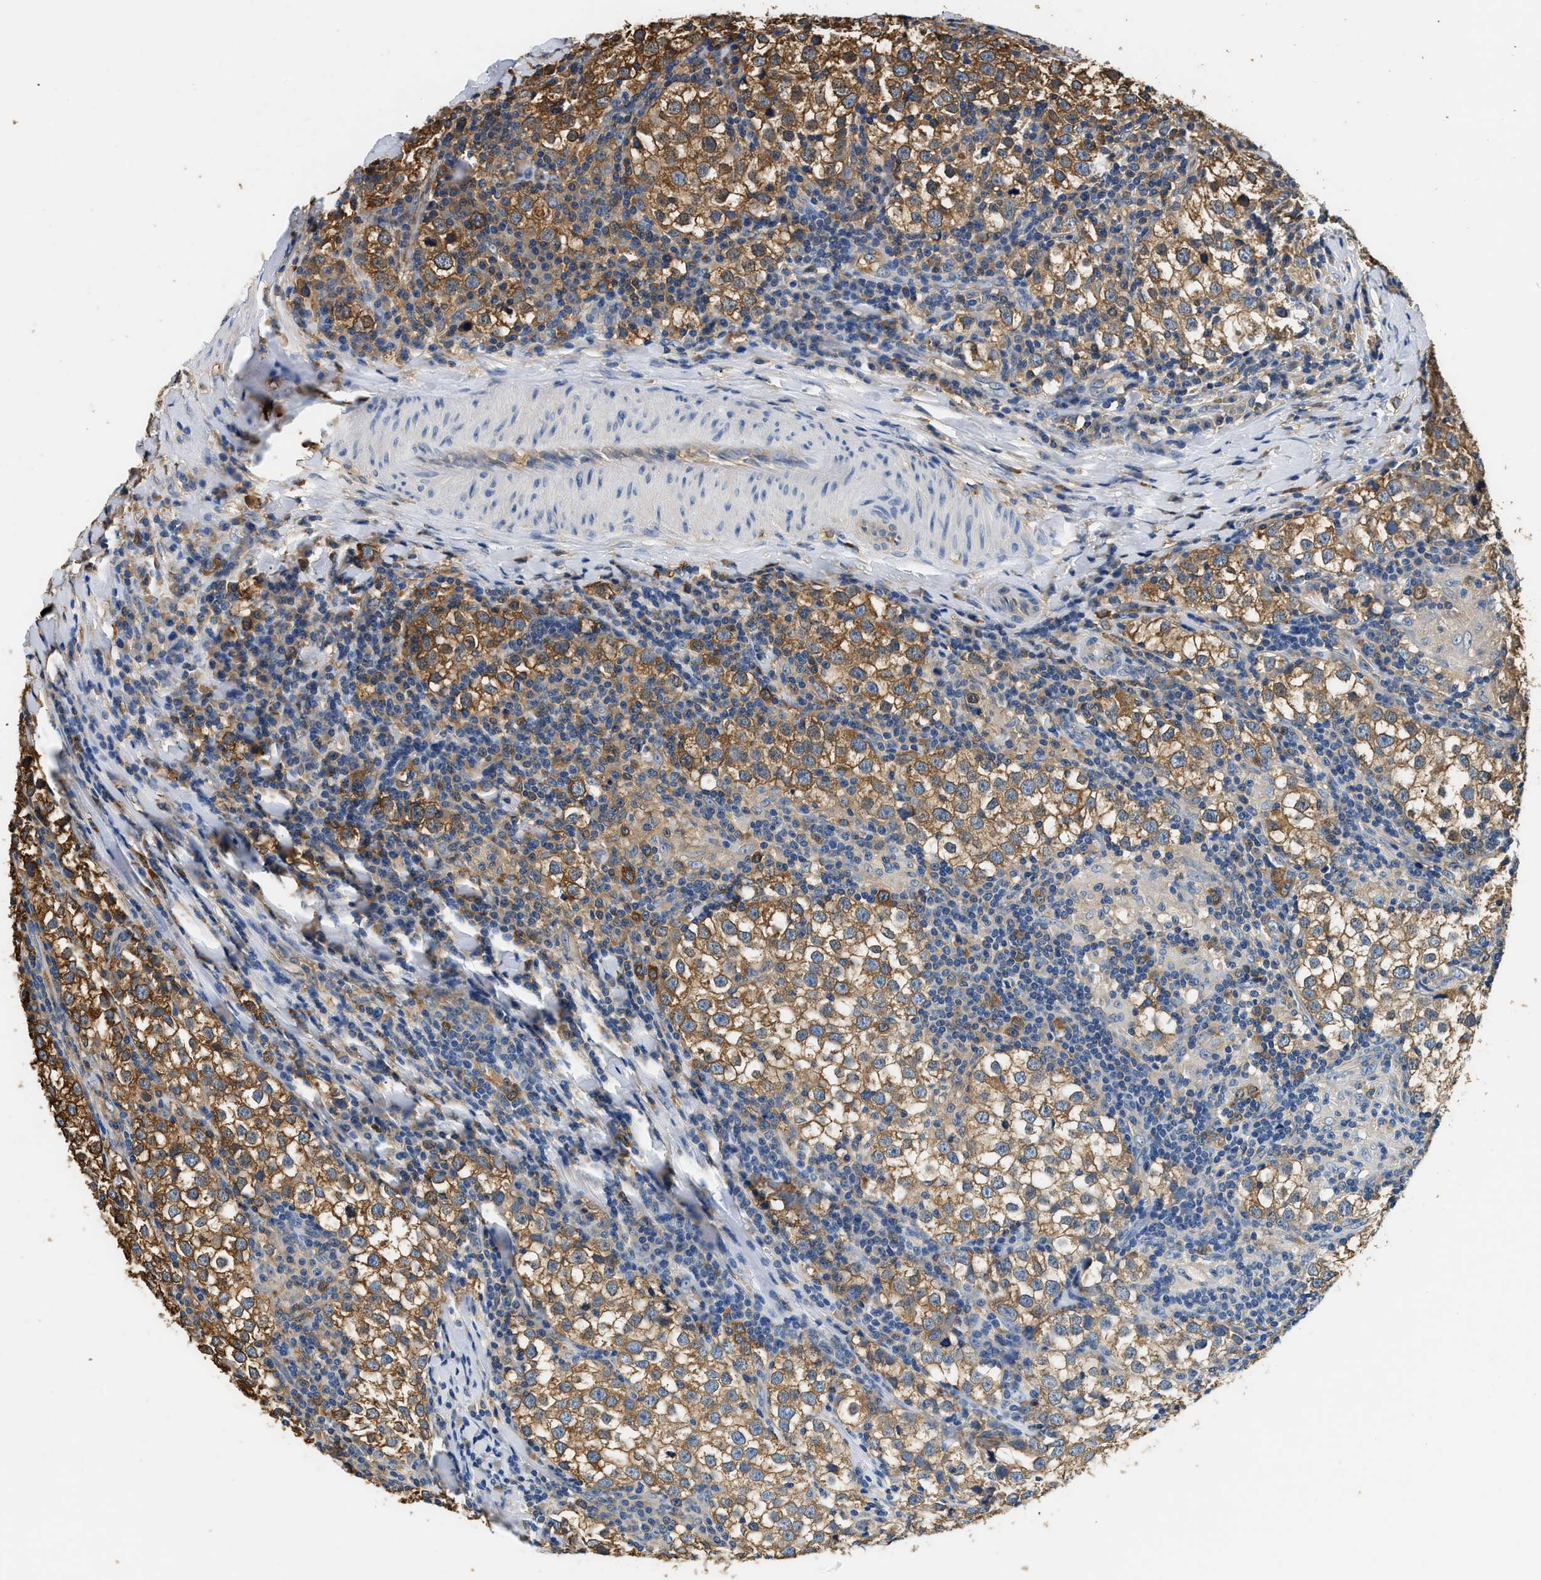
{"staining": {"intensity": "moderate", "quantity": ">75%", "location": "cytoplasmic/membranous"}, "tissue": "testis cancer", "cell_type": "Tumor cells", "image_type": "cancer", "snomed": [{"axis": "morphology", "description": "Seminoma, NOS"}, {"axis": "morphology", "description": "Carcinoma, Embryonal, NOS"}, {"axis": "topography", "description": "Testis"}], "caption": "Testis cancer stained for a protein (brown) reveals moderate cytoplasmic/membranous positive expression in about >75% of tumor cells.", "gene": "PPP2R1B", "patient": {"sex": "male", "age": 36}}